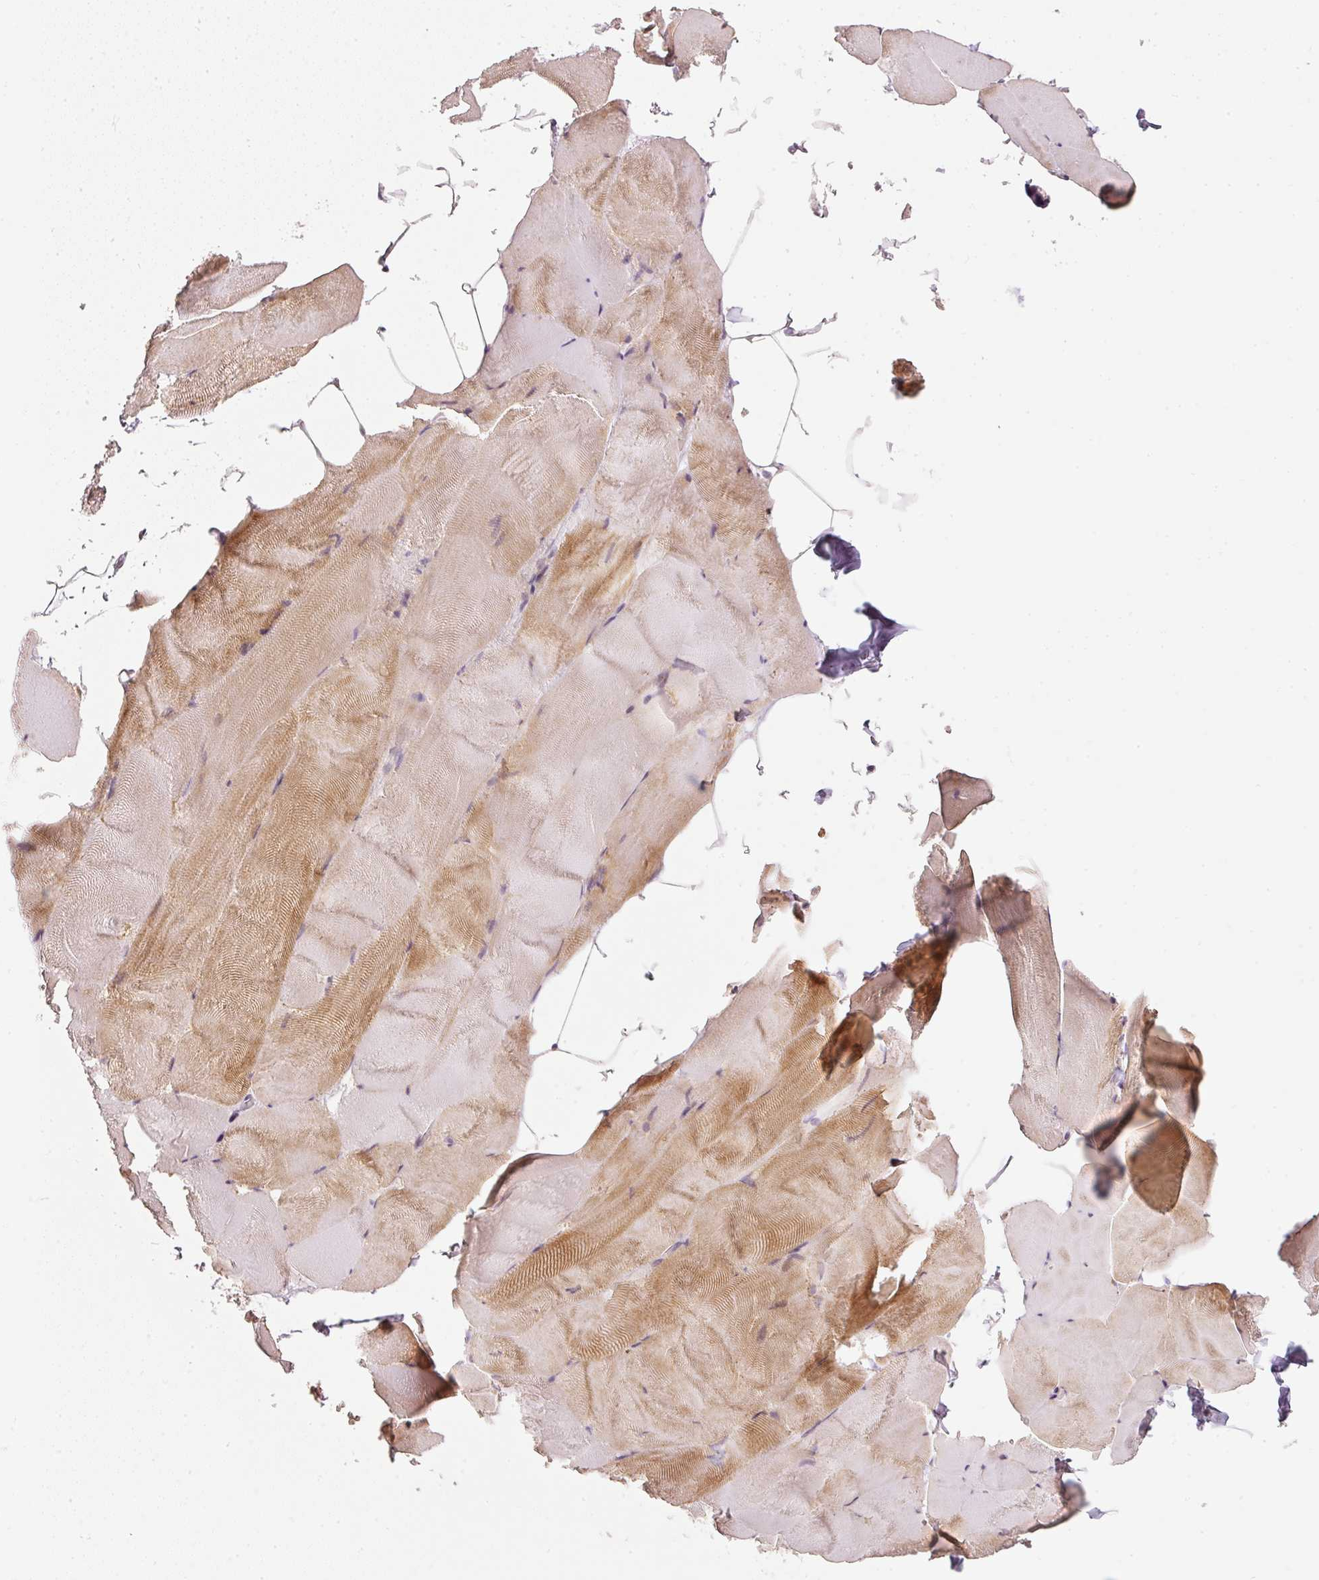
{"staining": {"intensity": "moderate", "quantity": "25%-75%", "location": "cytoplasmic/membranous"}, "tissue": "skeletal muscle", "cell_type": "Myocytes", "image_type": "normal", "snomed": [{"axis": "morphology", "description": "Normal tissue, NOS"}, {"axis": "topography", "description": "Skeletal muscle"}], "caption": "High-magnification brightfield microscopy of unremarkable skeletal muscle stained with DAB (3,3'-diaminobenzidine) (brown) and counterstained with hematoxylin (blue). myocytes exhibit moderate cytoplasmic/membranous positivity is appreciated in approximately25%-75% of cells. Immunohistochemistry stains the protein of interest in brown and the nuclei are stained blue.", "gene": "NRDE2", "patient": {"sex": "female", "age": 64}}